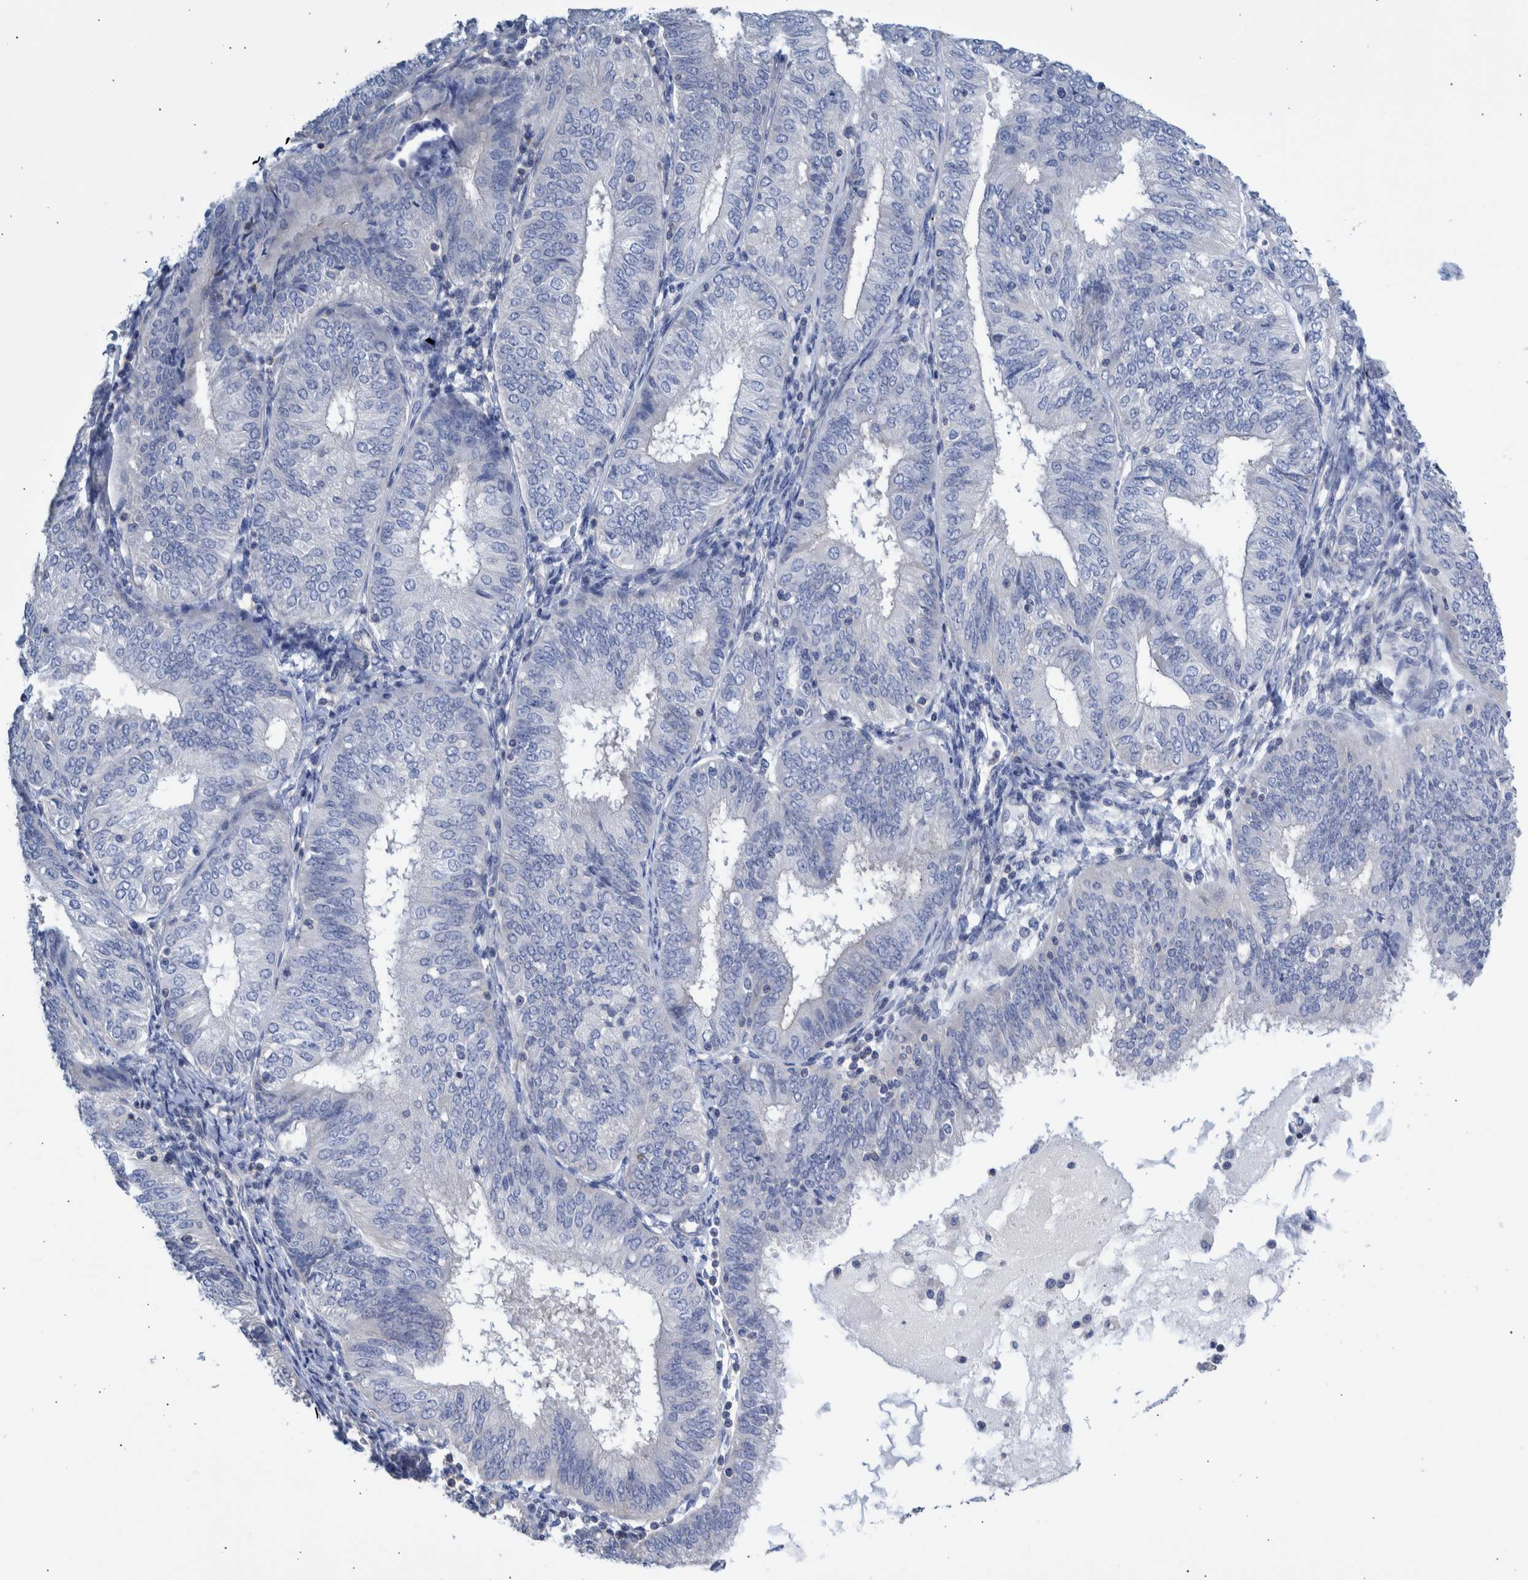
{"staining": {"intensity": "negative", "quantity": "none", "location": "none"}, "tissue": "endometrial cancer", "cell_type": "Tumor cells", "image_type": "cancer", "snomed": [{"axis": "morphology", "description": "Adenocarcinoma, NOS"}, {"axis": "topography", "description": "Endometrium"}], "caption": "Endometrial adenocarcinoma was stained to show a protein in brown. There is no significant positivity in tumor cells.", "gene": "PPP3CC", "patient": {"sex": "female", "age": 58}}